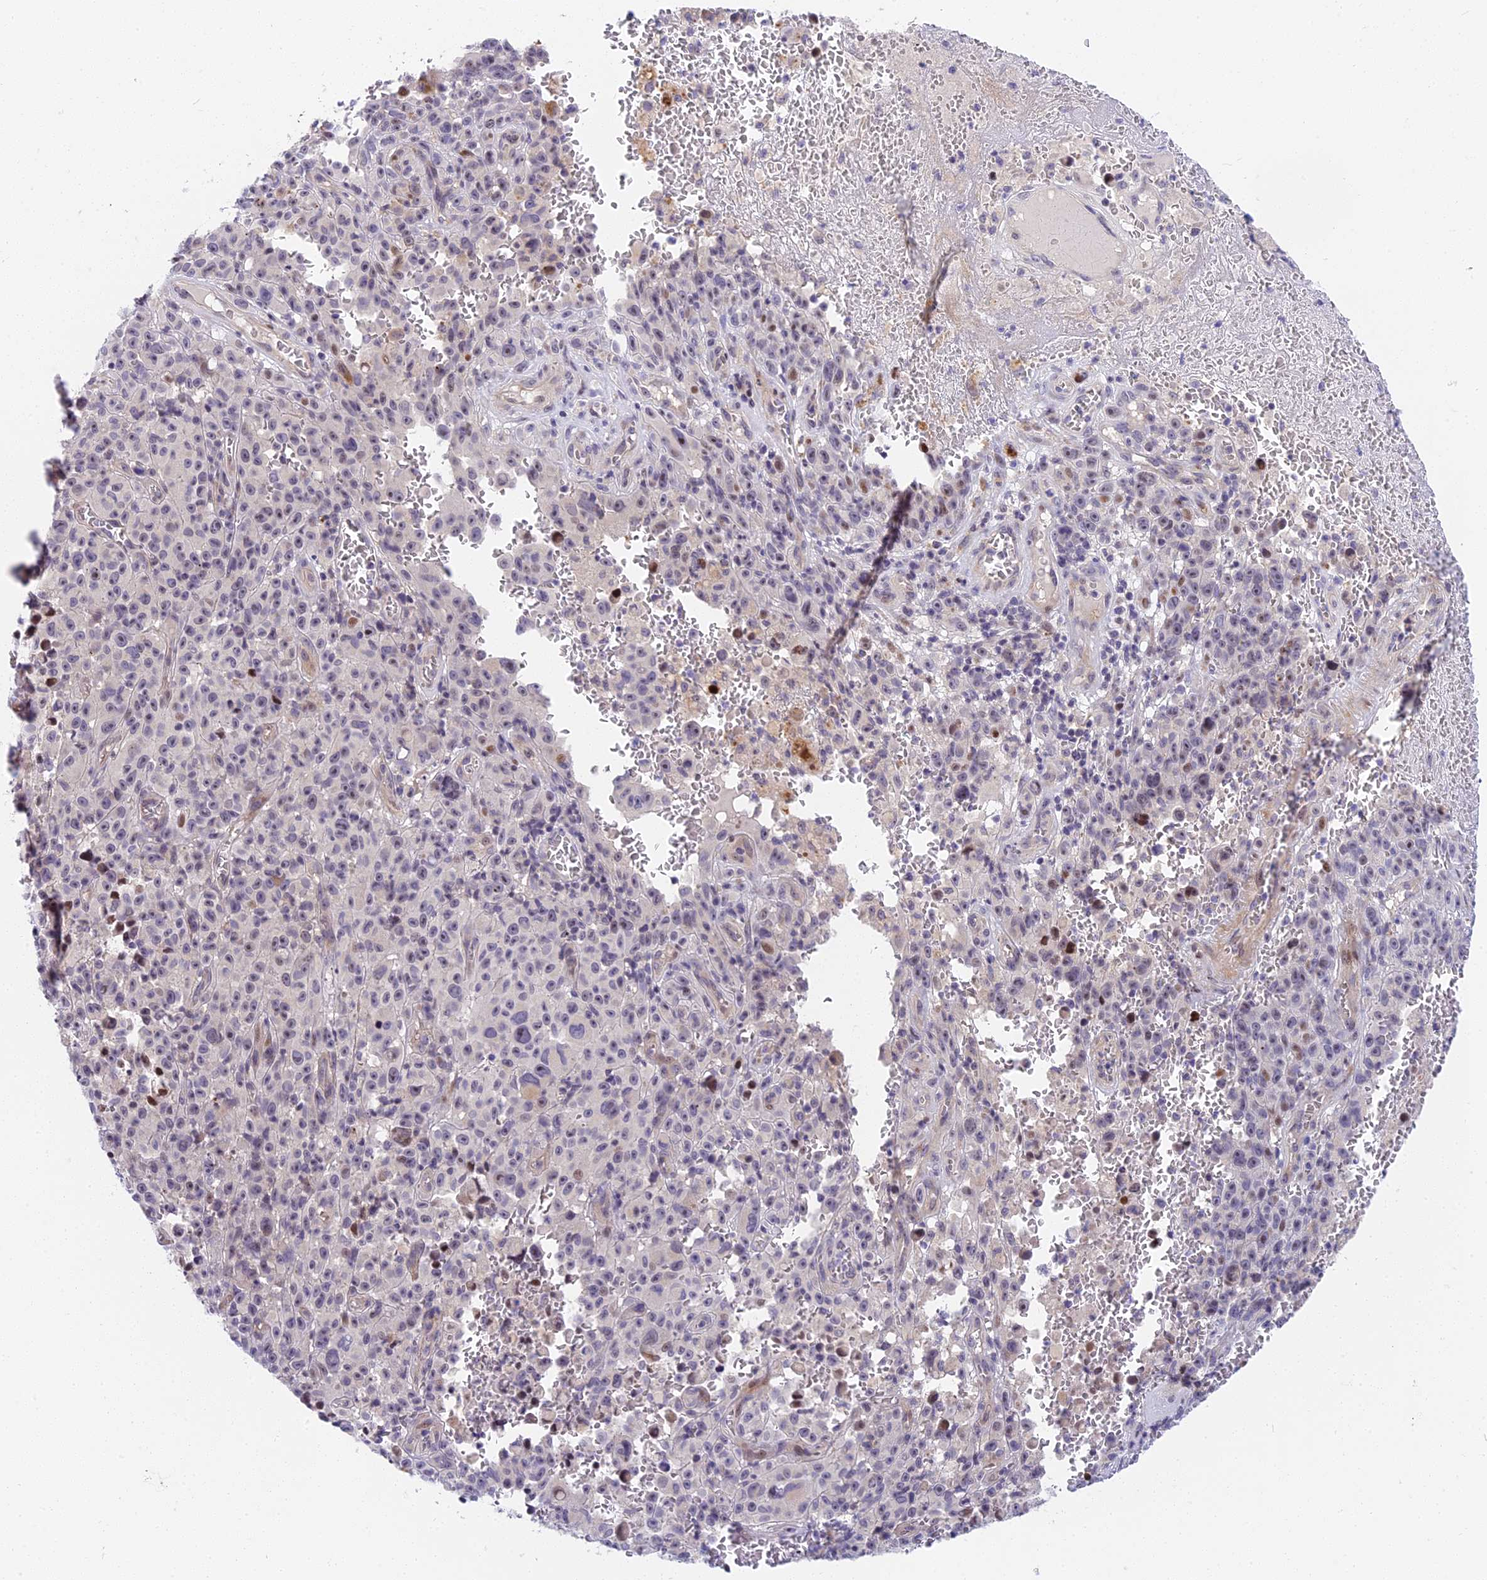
{"staining": {"intensity": "negative", "quantity": "none", "location": "none"}, "tissue": "melanoma", "cell_type": "Tumor cells", "image_type": "cancer", "snomed": [{"axis": "morphology", "description": "Malignant melanoma, NOS"}, {"axis": "topography", "description": "Skin"}], "caption": "Image shows no significant protein positivity in tumor cells of malignant melanoma.", "gene": "MIDN", "patient": {"sex": "female", "age": 82}}